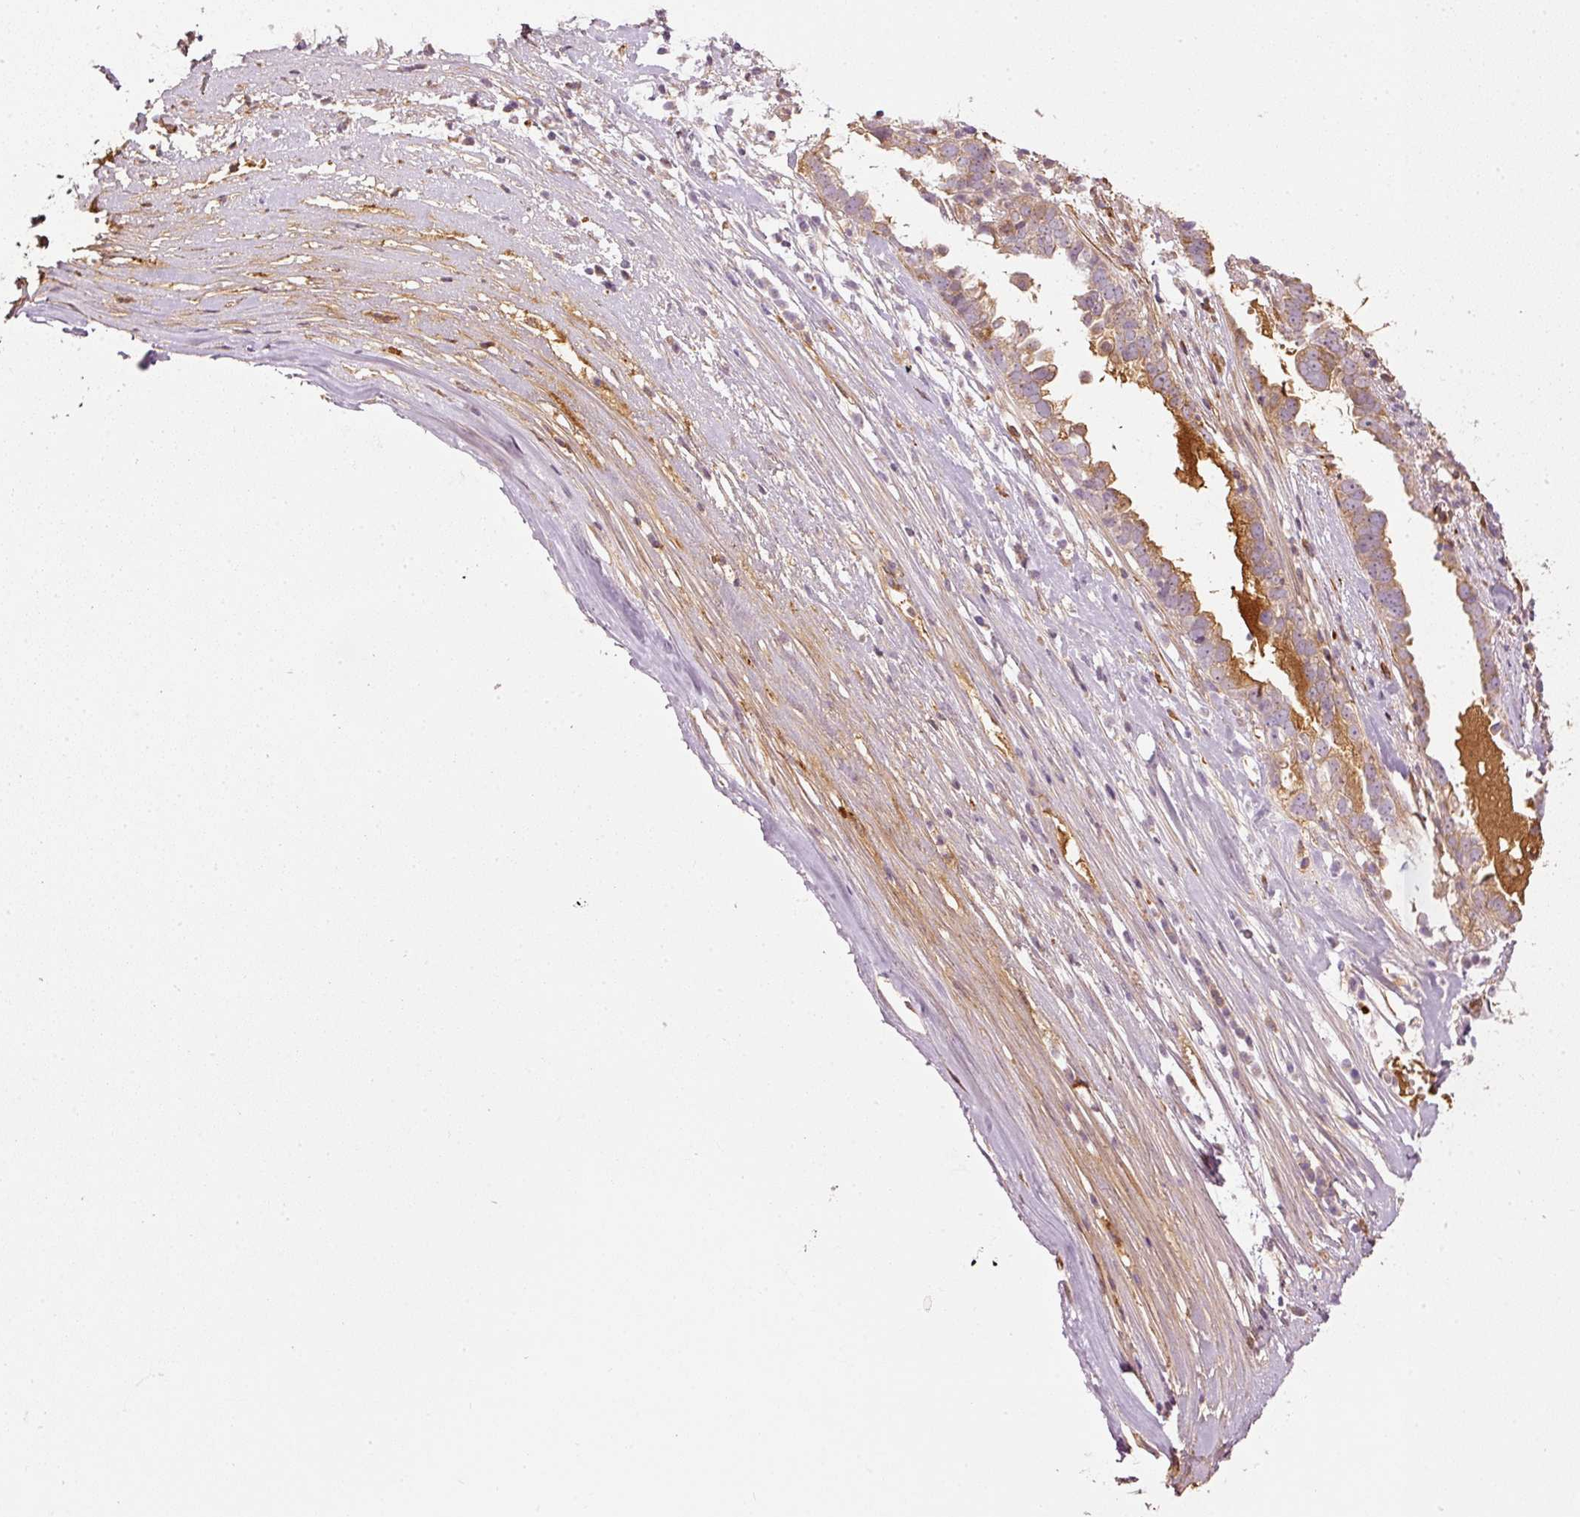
{"staining": {"intensity": "moderate", "quantity": ">75%", "location": "cytoplasmic/membranous"}, "tissue": "ovarian cancer", "cell_type": "Tumor cells", "image_type": "cancer", "snomed": [{"axis": "morphology", "description": "Carcinoma, endometroid"}, {"axis": "topography", "description": "Ovary"}], "caption": "A high-resolution image shows immunohistochemistry staining of endometroid carcinoma (ovarian), which reveals moderate cytoplasmic/membranous expression in about >75% of tumor cells.", "gene": "SERPING1", "patient": {"sex": "female", "age": 62}}